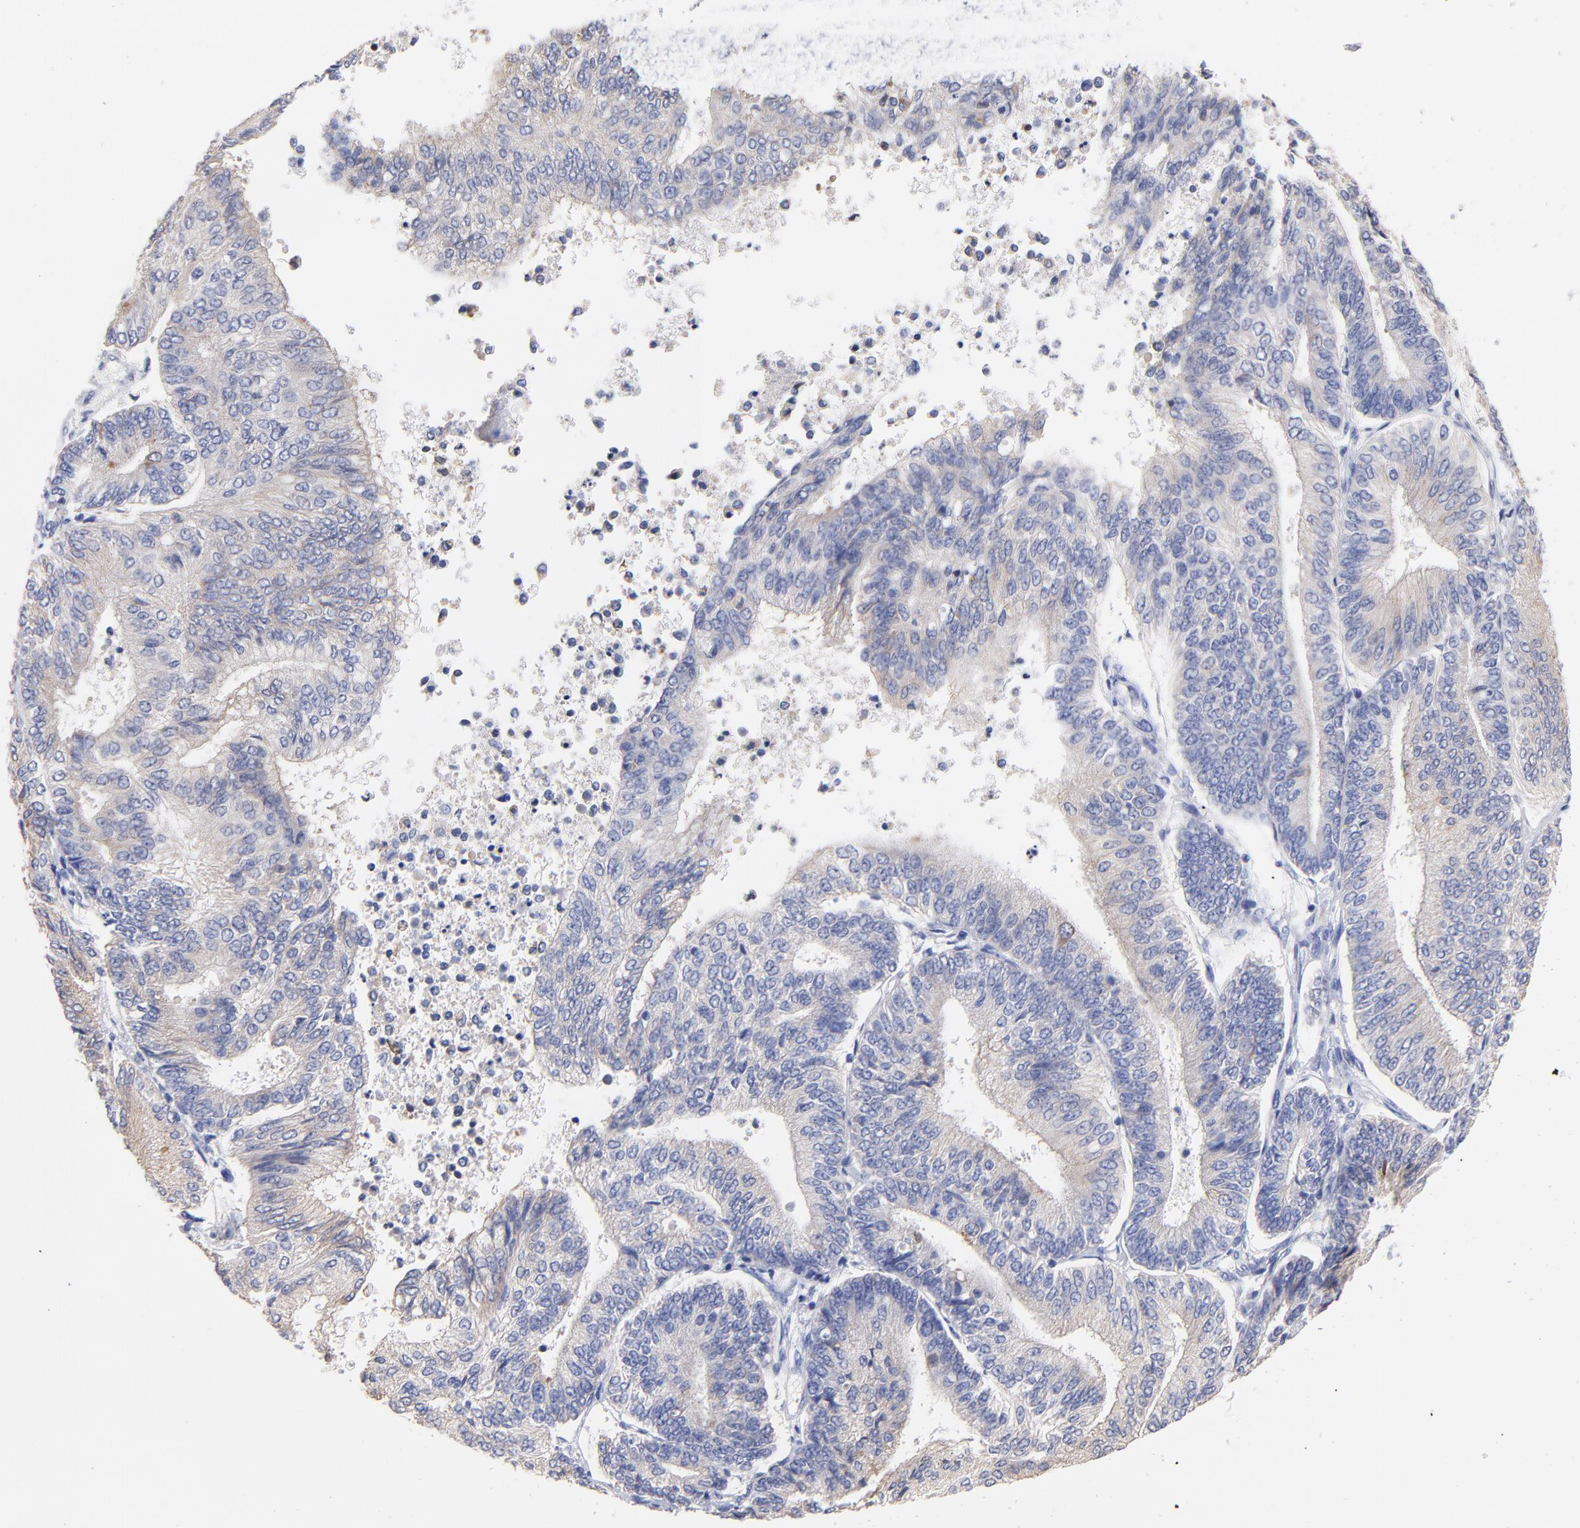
{"staining": {"intensity": "weak", "quantity": "25%-75%", "location": "cytoplasmic/membranous"}, "tissue": "endometrial cancer", "cell_type": "Tumor cells", "image_type": "cancer", "snomed": [{"axis": "morphology", "description": "Adenocarcinoma, NOS"}, {"axis": "topography", "description": "Endometrium"}], "caption": "DAB (3,3'-diaminobenzidine) immunohistochemical staining of human endometrial adenocarcinoma reveals weak cytoplasmic/membranous protein expression in approximately 25%-75% of tumor cells. The staining is performed using DAB brown chromogen to label protein expression. The nuclei are counter-stained blue using hematoxylin.", "gene": "CFAP57", "patient": {"sex": "female", "age": 55}}